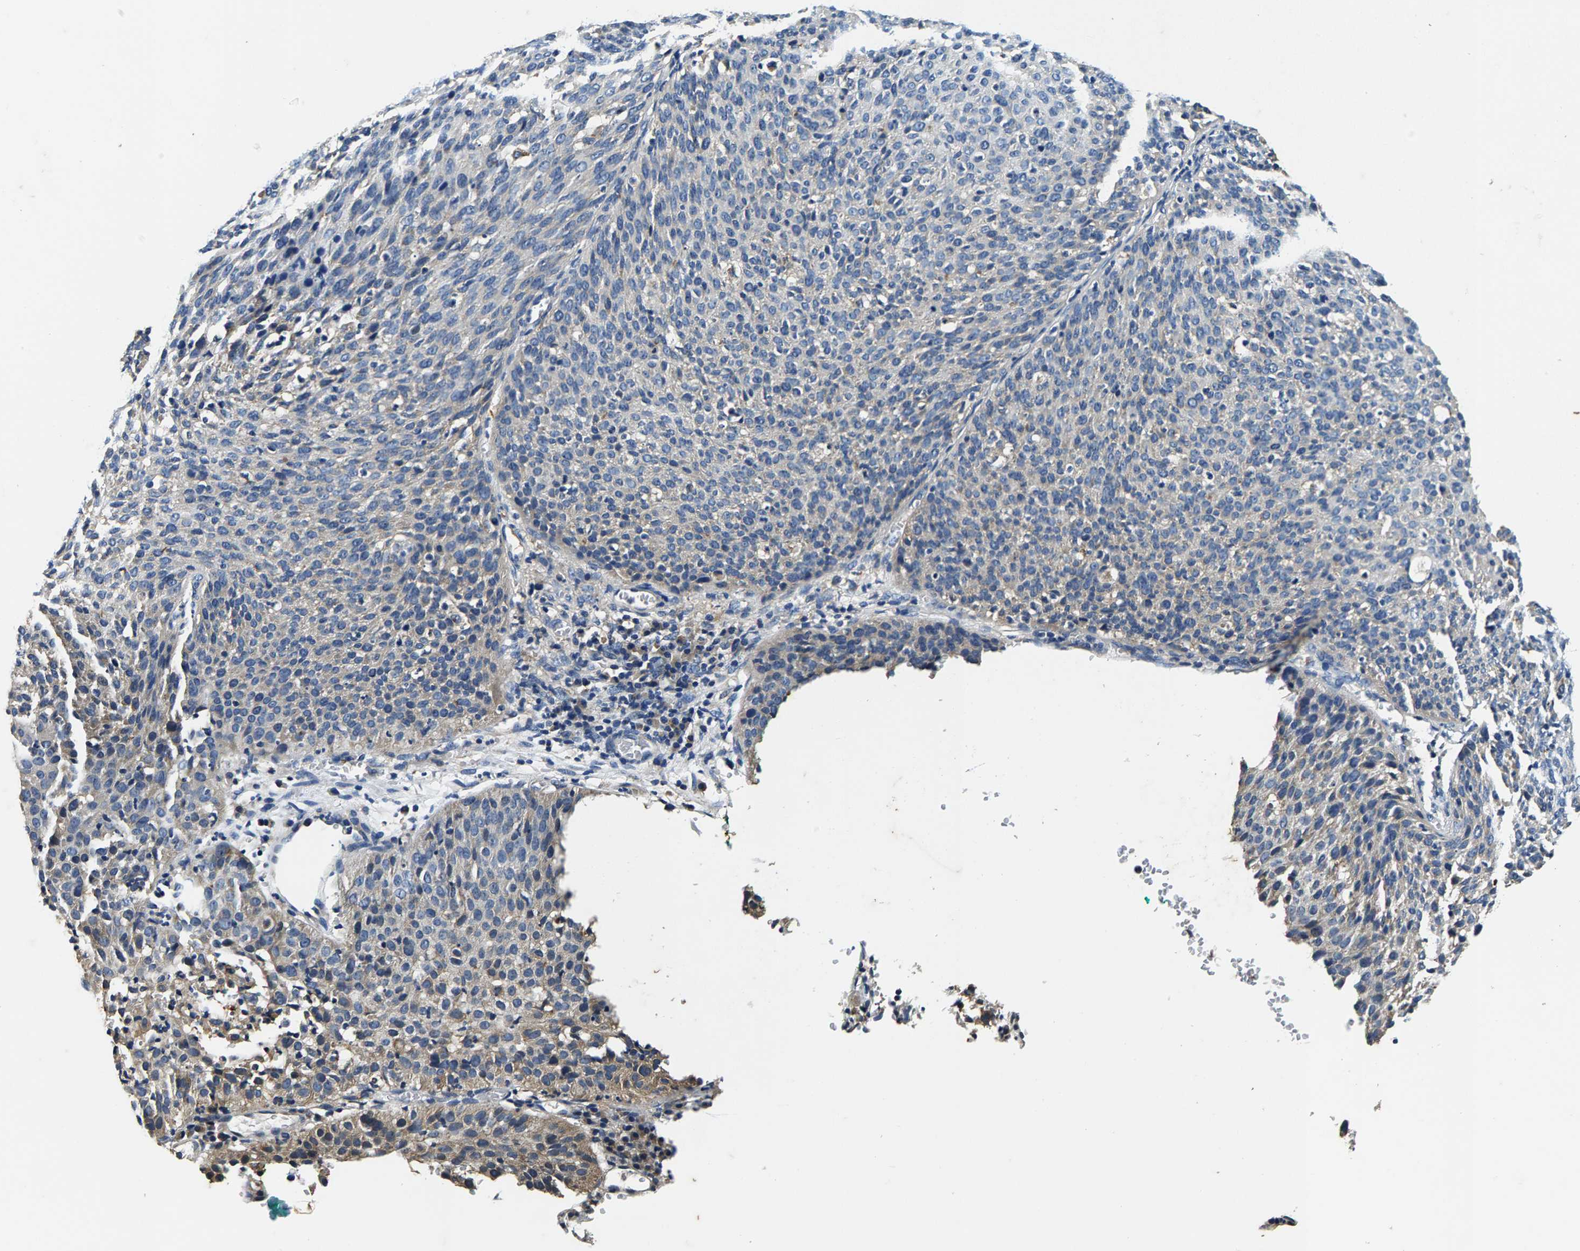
{"staining": {"intensity": "negative", "quantity": "none", "location": "none"}, "tissue": "cervical cancer", "cell_type": "Tumor cells", "image_type": "cancer", "snomed": [{"axis": "morphology", "description": "Squamous cell carcinoma, NOS"}, {"axis": "topography", "description": "Cervix"}], "caption": "Protein analysis of cervical cancer reveals no significant staining in tumor cells.", "gene": "PI4KB", "patient": {"sex": "female", "age": 38}}